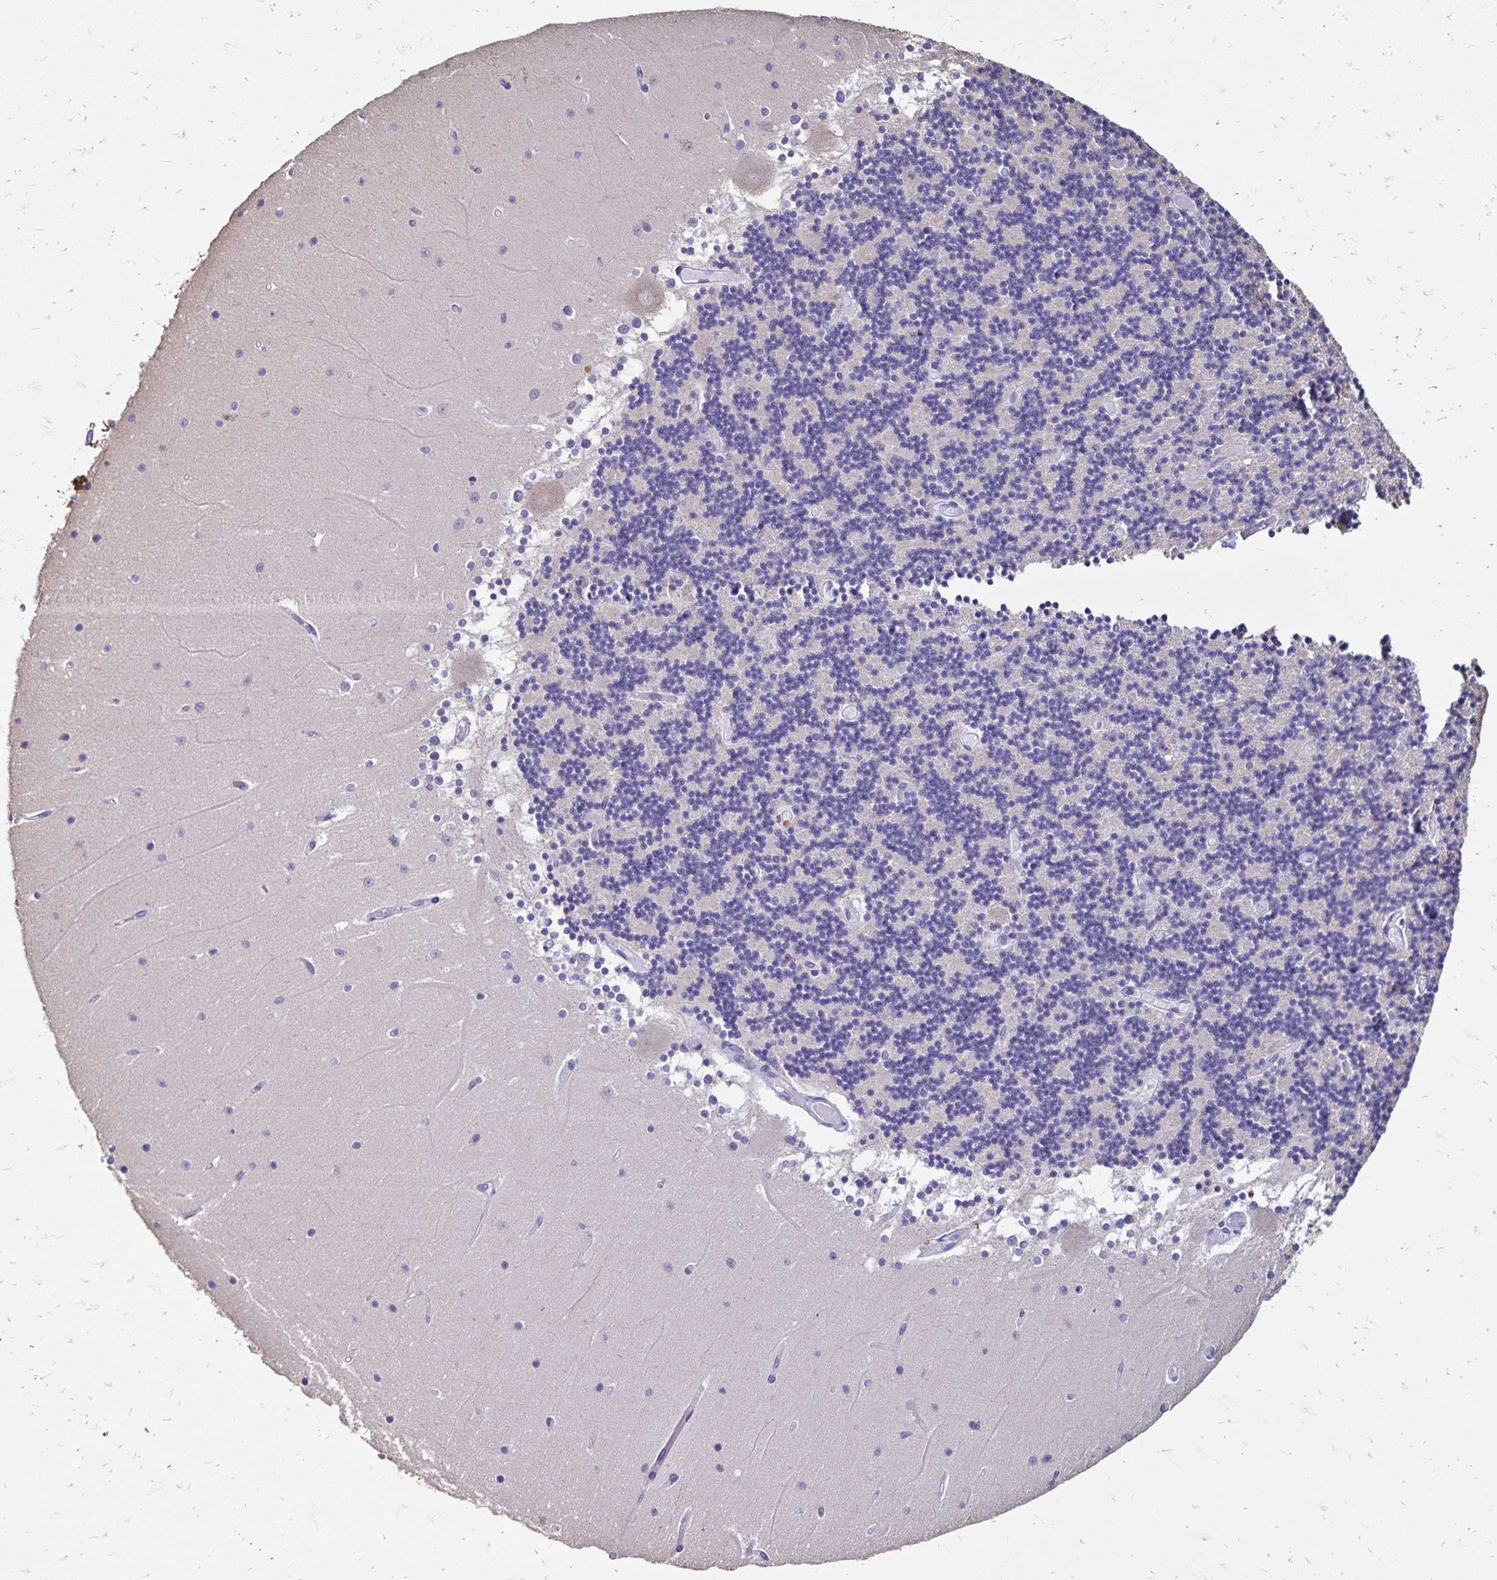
{"staining": {"intensity": "negative", "quantity": "none", "location": "none"}, "tissue": "cerebellum", "cell_type": "Cells in granular layer", "image_type": "normal", "snomed": [{"axis": "morphology", "description": "Normal tissue, NOS"}, {"axis": "topography", "description": "Cerebellum"}], "caption": "Protein analysis of benign cerebellum demonstrates no significant staining in cells in granular layer. (Stains: DAB immunohistochemistry (IHC) with hematoxylin counter stain, Microscopy: brightfield microscopy at high magnification).", "gene": "EVPL", "patient": {"sex": "female", "age": 28}}